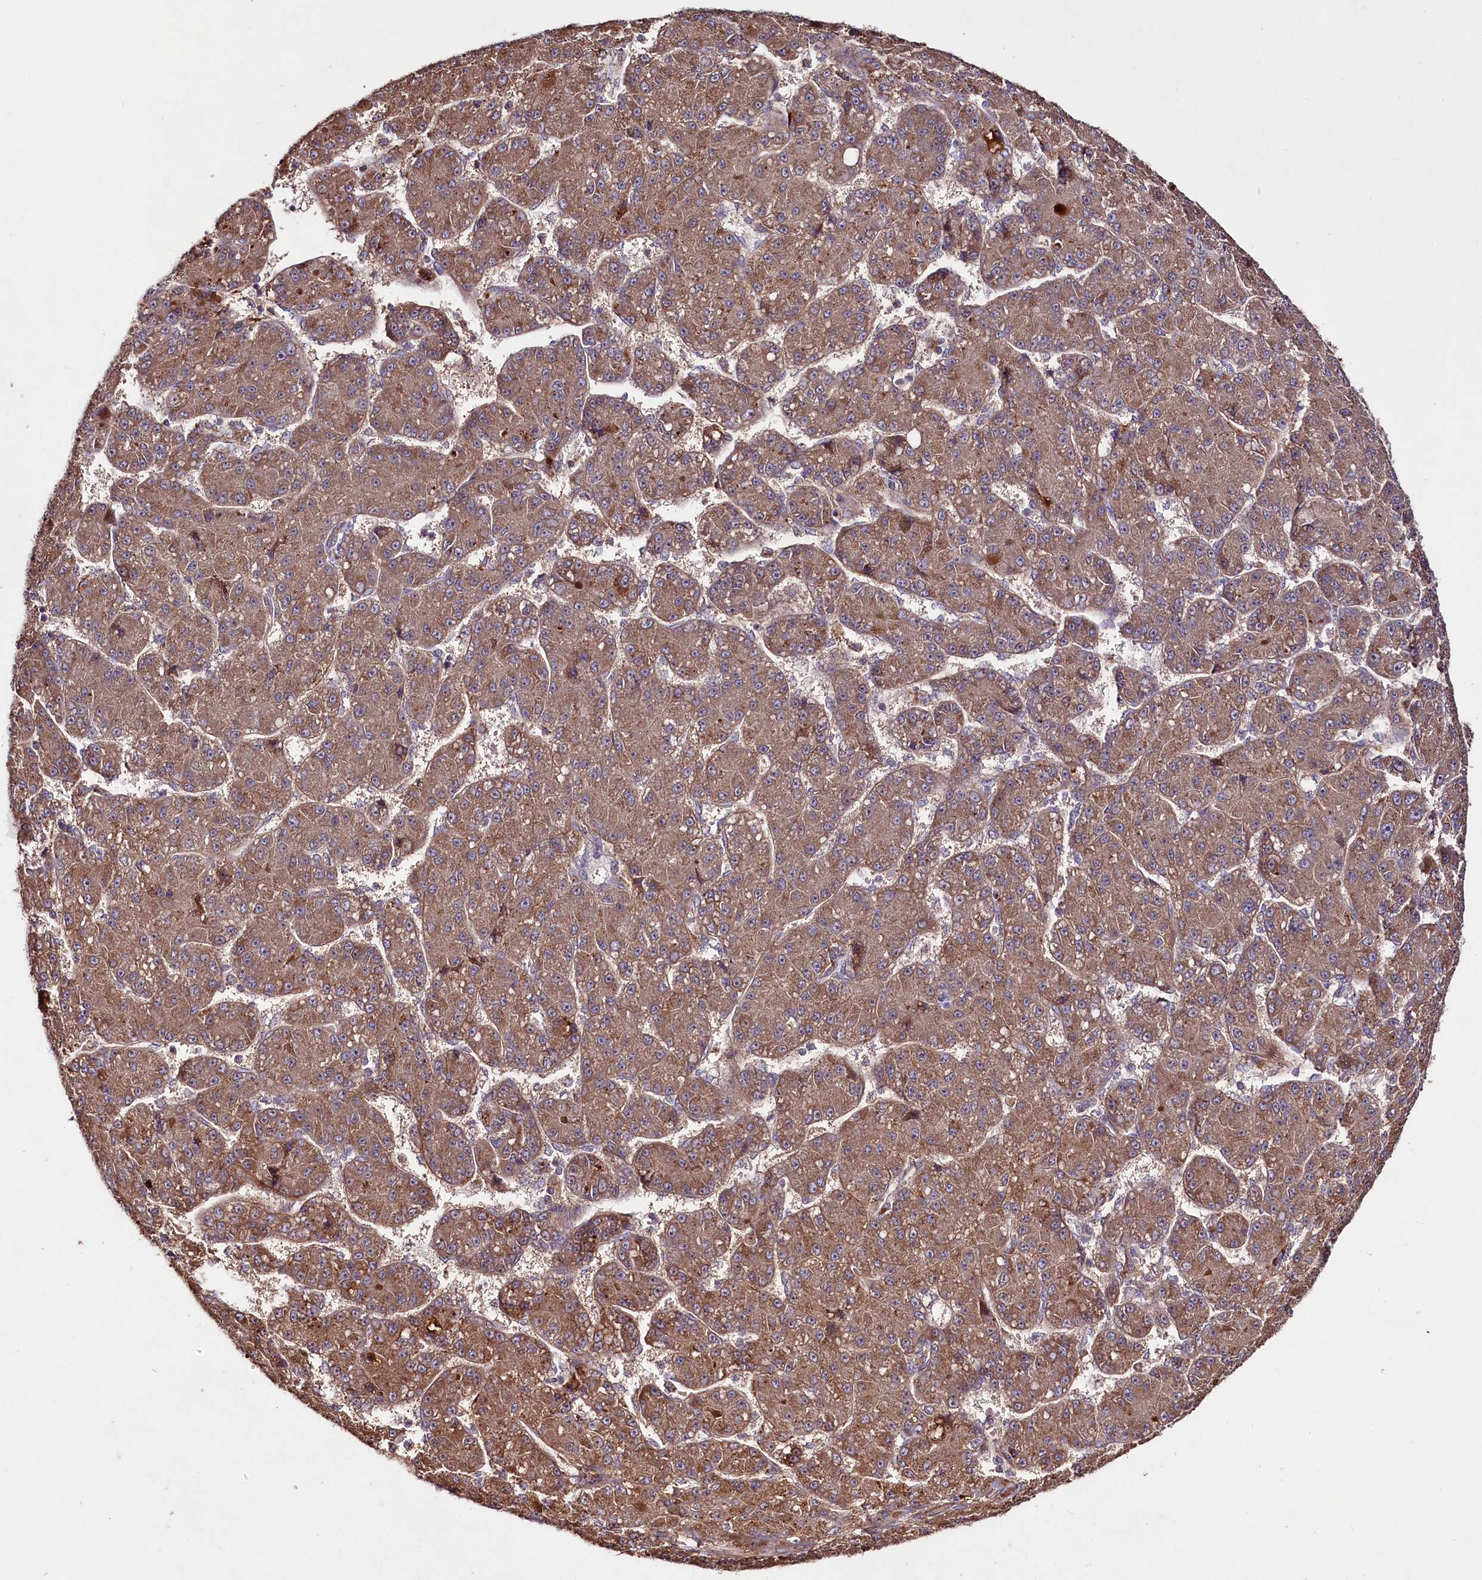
{"staining": {"intensity": "moderate", "quantity": ">75%", "location": "cytoplasmic/membranous"}, "tissue": "liver cancer", "cell_type": "Tumor cells", "image_type": "cancer", "snomed": [{"axis": "morphology", "description": "Carcinoma, Hepatocellular, NOS"}, {"axis": "topography", "description": "Liver"}], "caption": "The histopathology image displays immunohistochemical staining of liver hepatocellular carcinoma. There is moderate cytoplasmic/membranous staining is seen in about >75% of tumor cells. (DAB (3,3'-diaminobenzidine) IHC with brightfield microscopy, high magnification).", "gene": "TNPO3", "patient": {"sex": "male", "age": 67}}